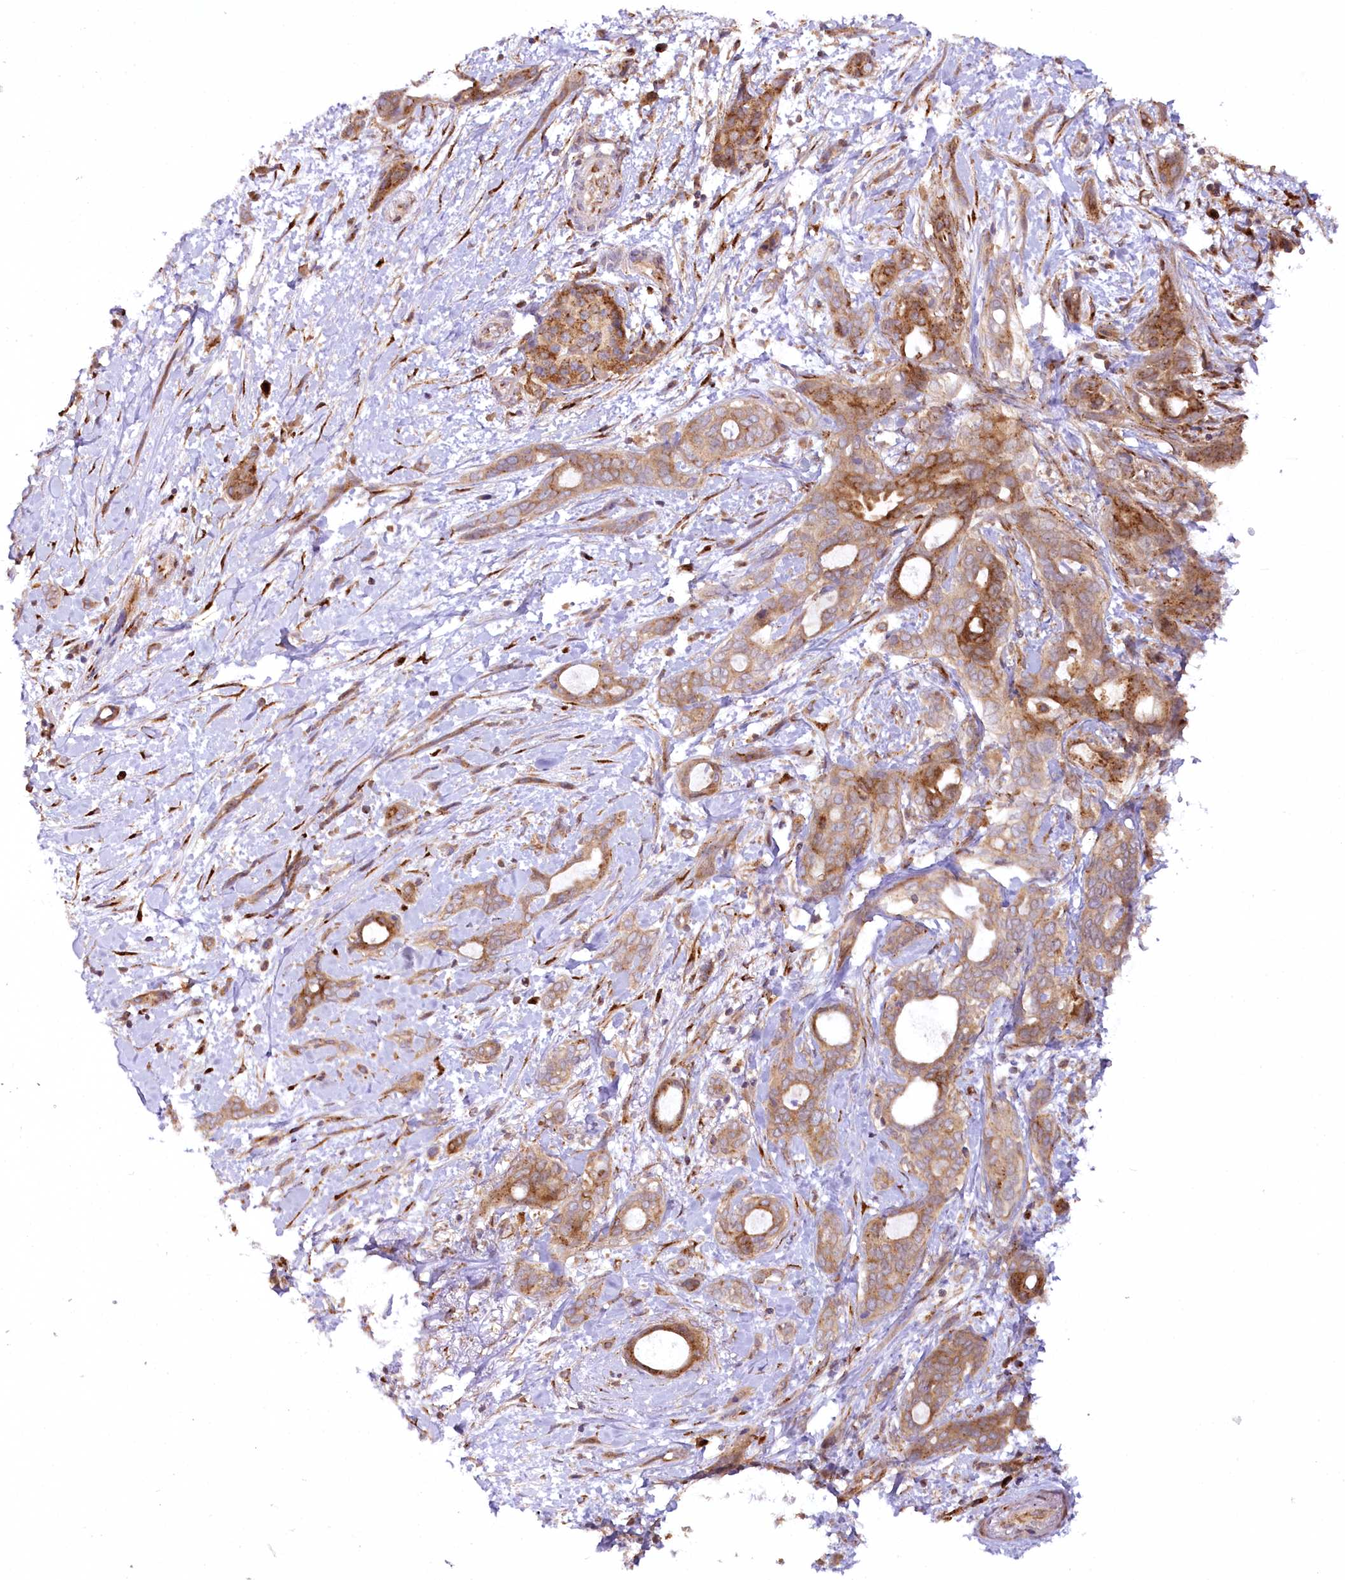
{"staining": {"intensity": "moderate", "quantity": ">75%", "location": "cytoplasmic/membranous"}, "tissue": "pancreatic cancer", "cell_type": "Tumor cells", "image_type": "cancer", "snomed": [{"axis": "morphology", "description": "Normal tissue, NOS"}, {"axis": "morphology", "description": "Adenocarcinoma, NOS"}, {"axis": "topography", "description": "Pancreas"}, {"axis": "topography", "description": "Peripheral nerve tissue"}], "caption": "This photomicrograph shows adenocarcinoma (pancreatic) stained with immunohistochemistry to label a protein in brown. The cytoplasmic/membranous of tumor cells show moderate positivity for the protein. Nuclei are counter-stained blue.", "gene": "COPG1", "patient": {"sex": "female", "age": 63}}